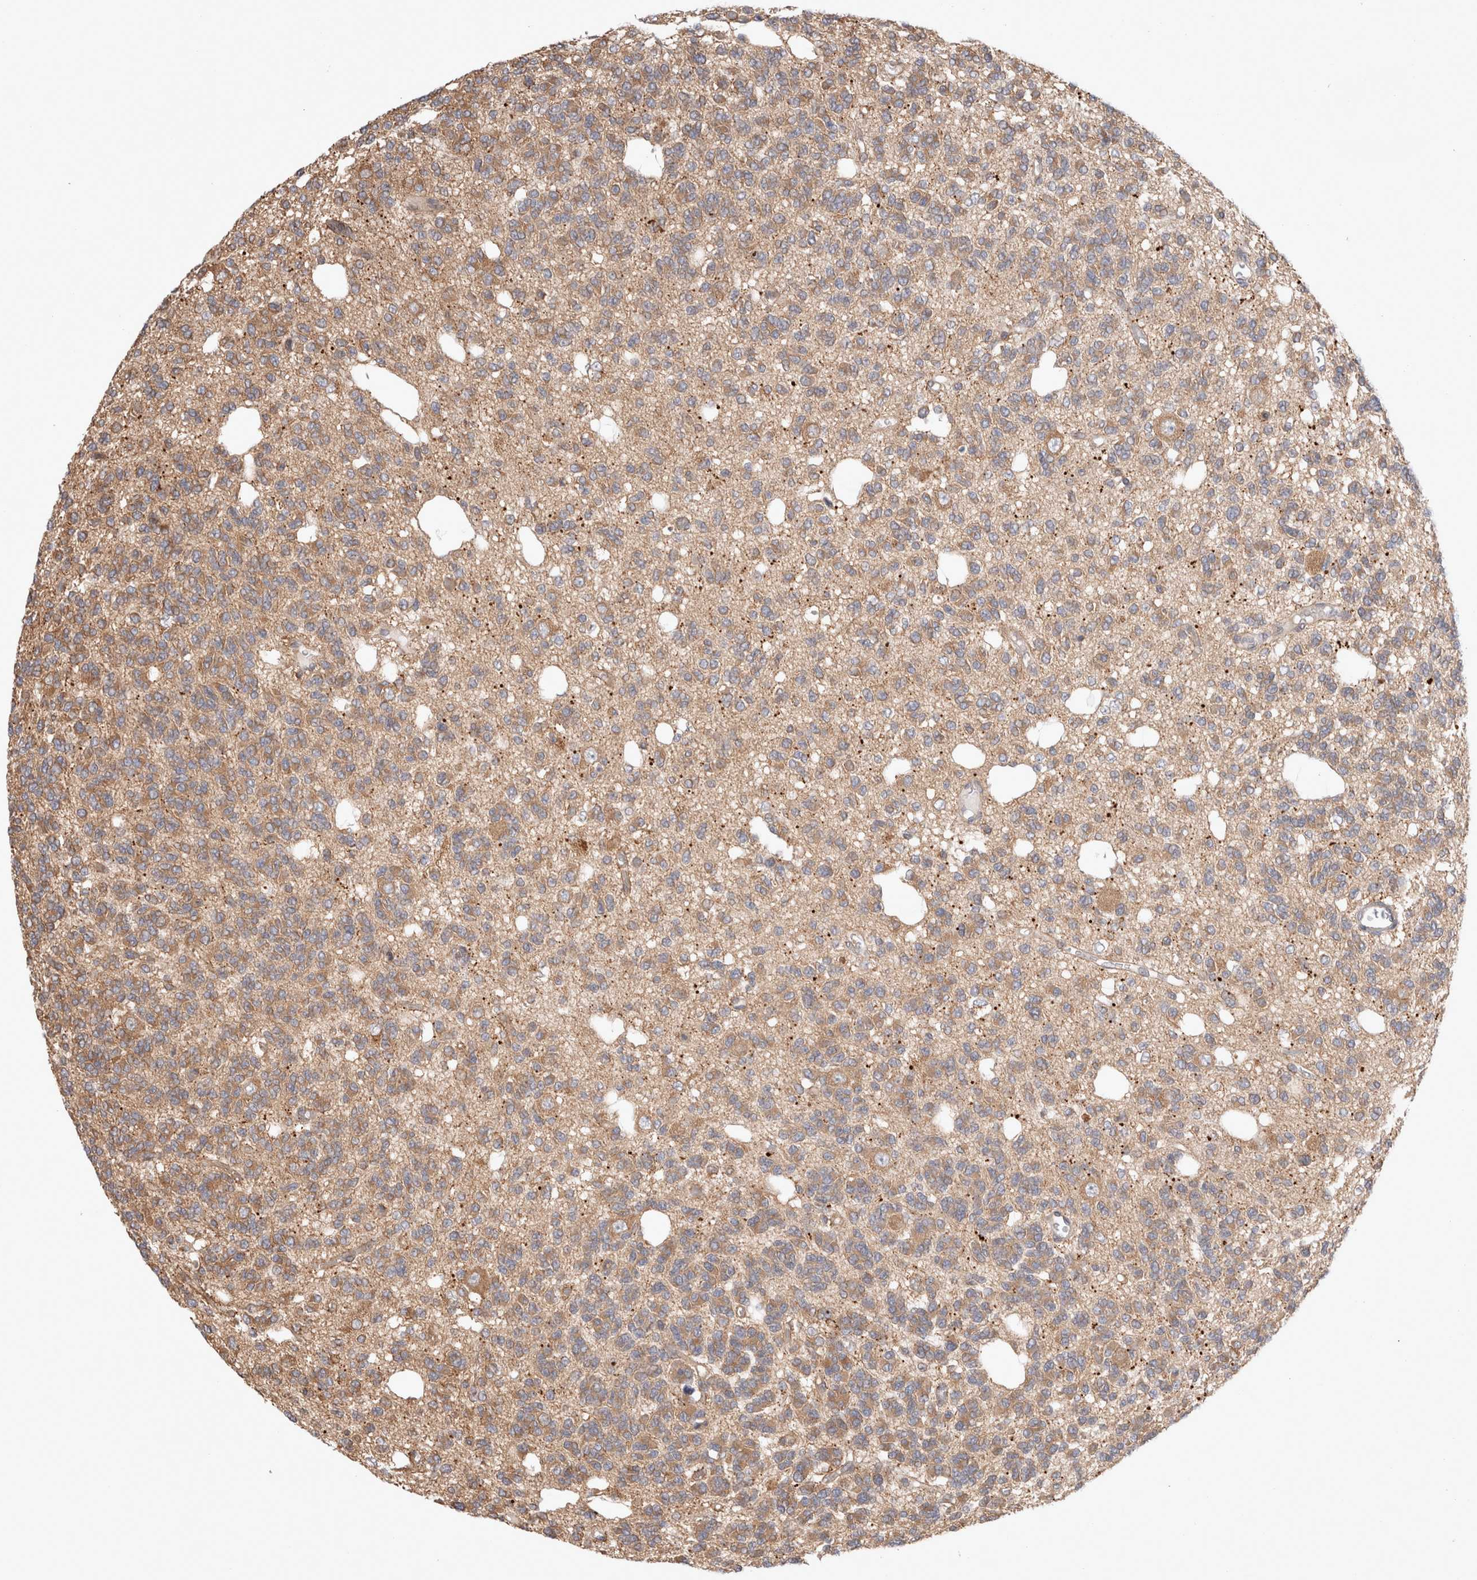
{"staining": {"intensity": "weak", "quantity": ">75%", "location": "cytoplasmic/membranous"}, "tissue": "glioma", "cell_type": "Tumor cells", "image_type": "cancer", "snomed": [{"axis": "morphology", "description": "Glioma, malignant, Low grade"}, {"axis": "topography", "description": "Brain"}], "caption": "Glioma stained with a brown dye shows weak cytoplasmic/membranous positive staining in approximately >75% of tumor cells.", "gene": "HROB", "patient": {"sex": "male", "age": 38}}